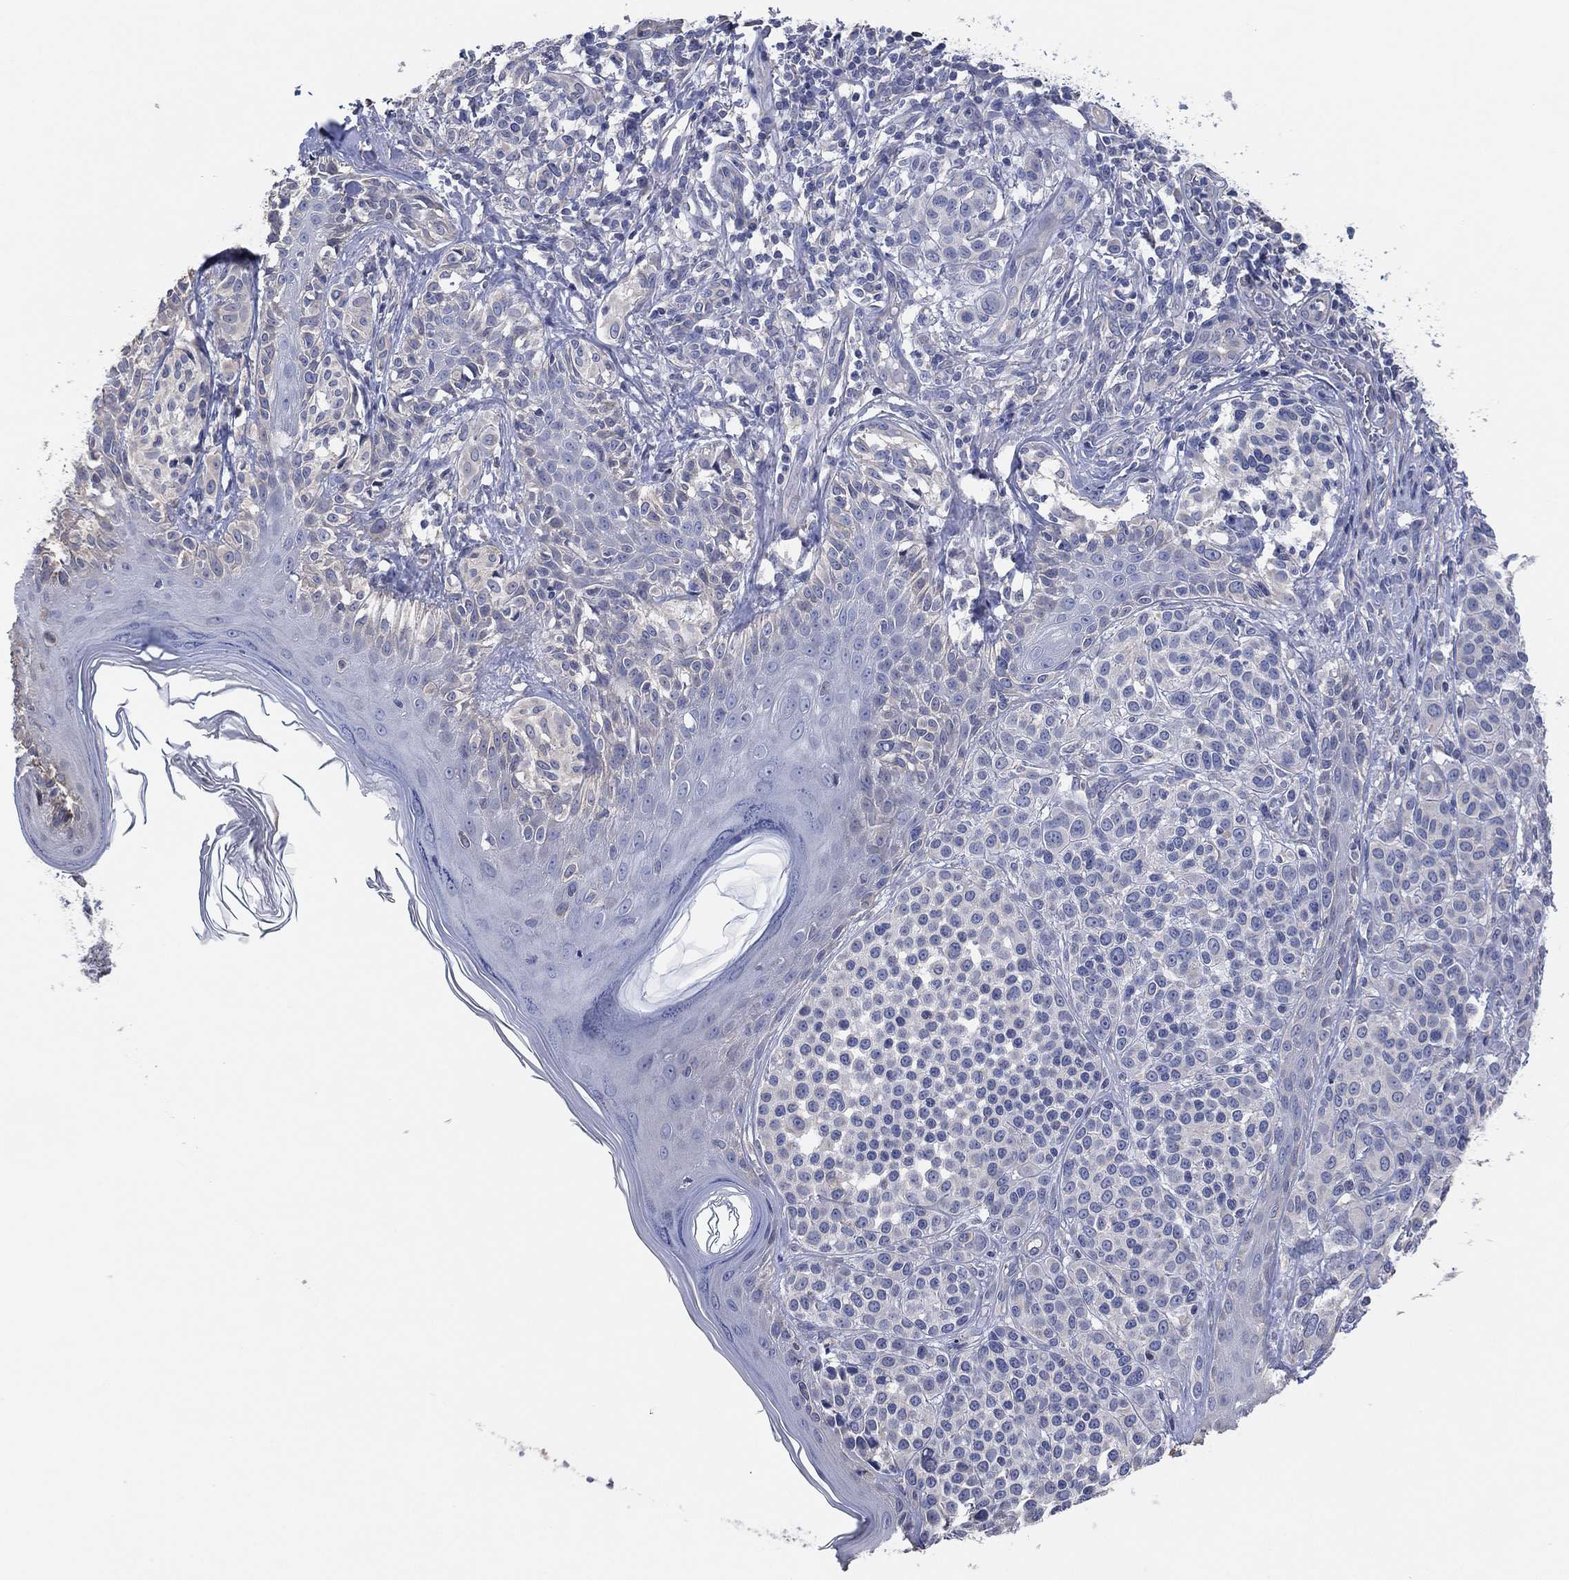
{"staining": {"intensity": "negative", "quantity": "none", "location": "none"}, "tissue": "melanoma", "cell_type": "Tumor cells", "image_type": "cancer", "snomed": [{"axis": "morphology", "description": "Malignant melanoma, NOS"}, {"axis": "topography", "description": "Skin"}], "caption": "There is no significant positivity in tumor cells of melanoma.", "gene": "CFTR", "patient": {"sex": "male", "age": 79}}